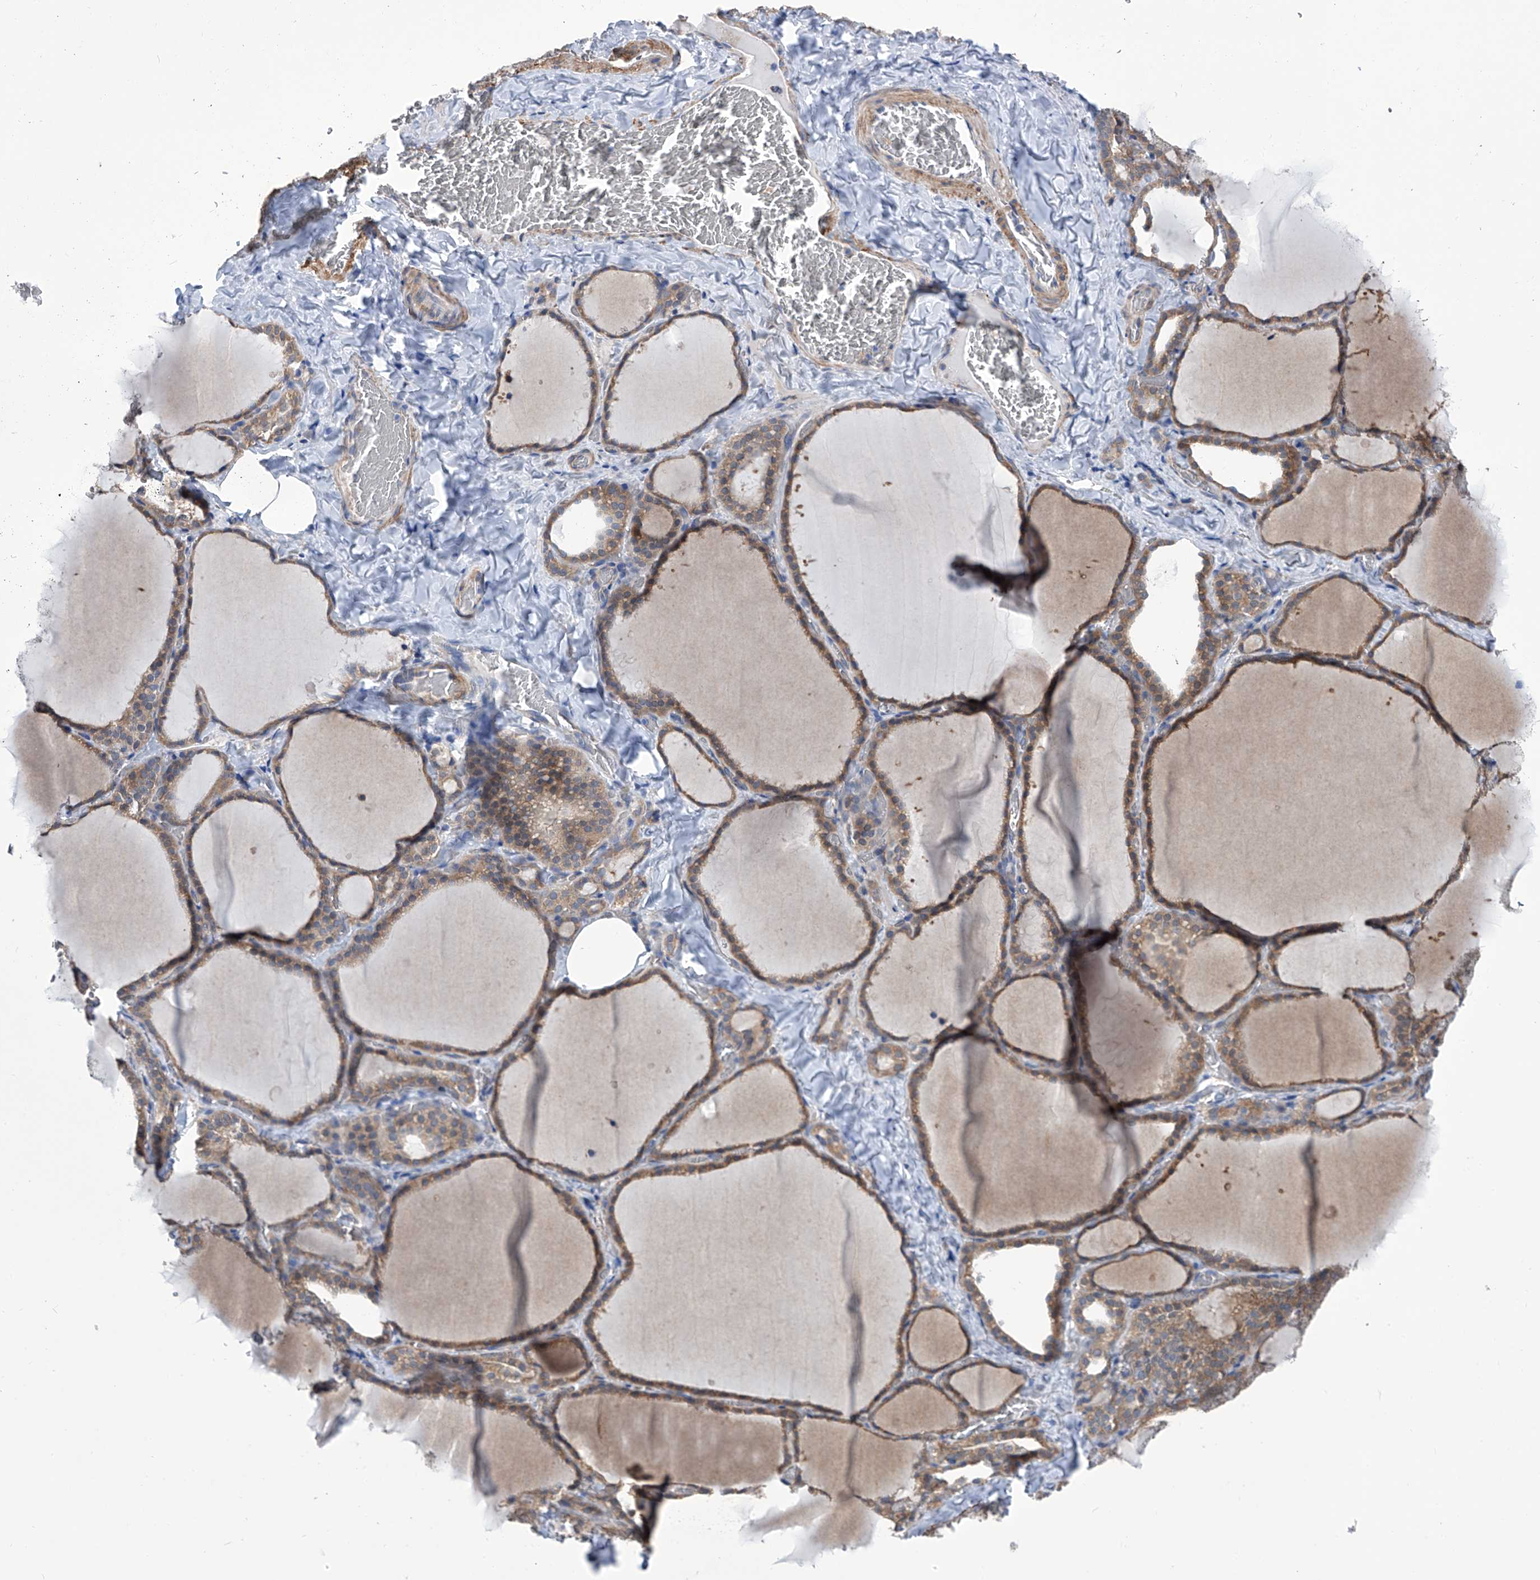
{"staining": {"intensity": "moderate", "quantity": ">75%", "location": "cytoplasmic/membranous"}, "tissue": "thyroid gland", "cell_type": "Glandular cells", "image_type": "normal", "snomed": [{"axis": "morphology", "description": "Normal tissue, NOS"}, {"axis": "topography", "description": "Thyroid gland"}], "caption": "Immunohistochemistry (IHC) photomicrograph of benign thyroid gland: thyroid gland stained using immunohistochemistry (IHC) exhibits medium levels of moderate protein expression localized specifically in the cytoplasmic/membranous of glandular cells, appearing as a cytoplasmic/membranous brown color.", "gene": "SMS", "patient": {"sex": "female", "age": 22}}